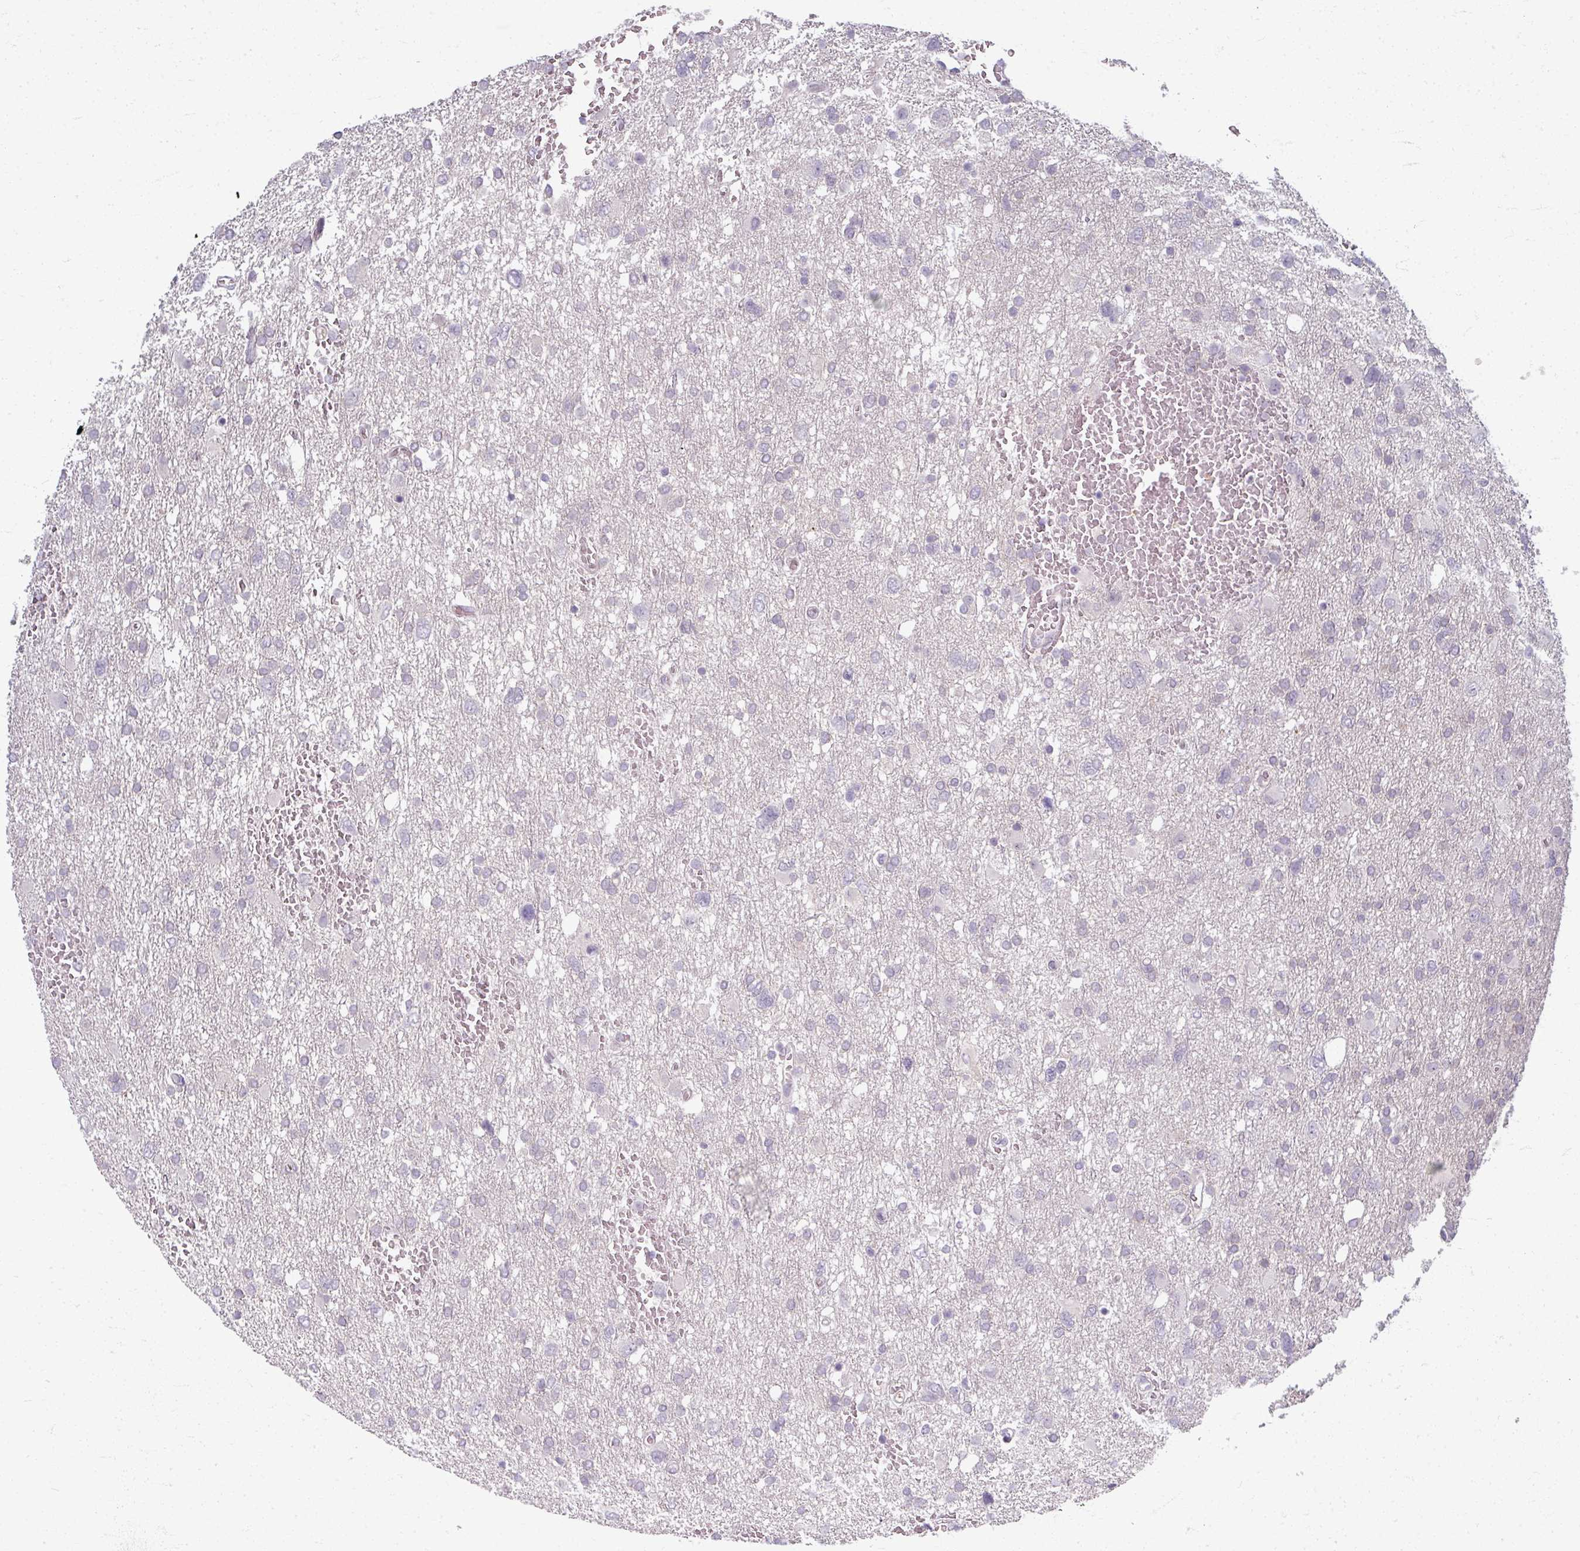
{"staining": {"intensity": "negative", "quantity": "none", "location": "none"}, "tissue": "glioma", "cell_type": "Tumor cells", "image_type": "cancer", "snomed": [{"axis": "morphology", "description": "Glioma, malignant, High grade"}, {"axis": "topography", "description": "Brain"}], "caption": "This is an immunohistochemistry (IHC) photomicrograph of human malignant high-grade glioma. There is no staining in tumor cells.", "gene": "TTLL7", "patient": {"sex": "male", "age": 61}}